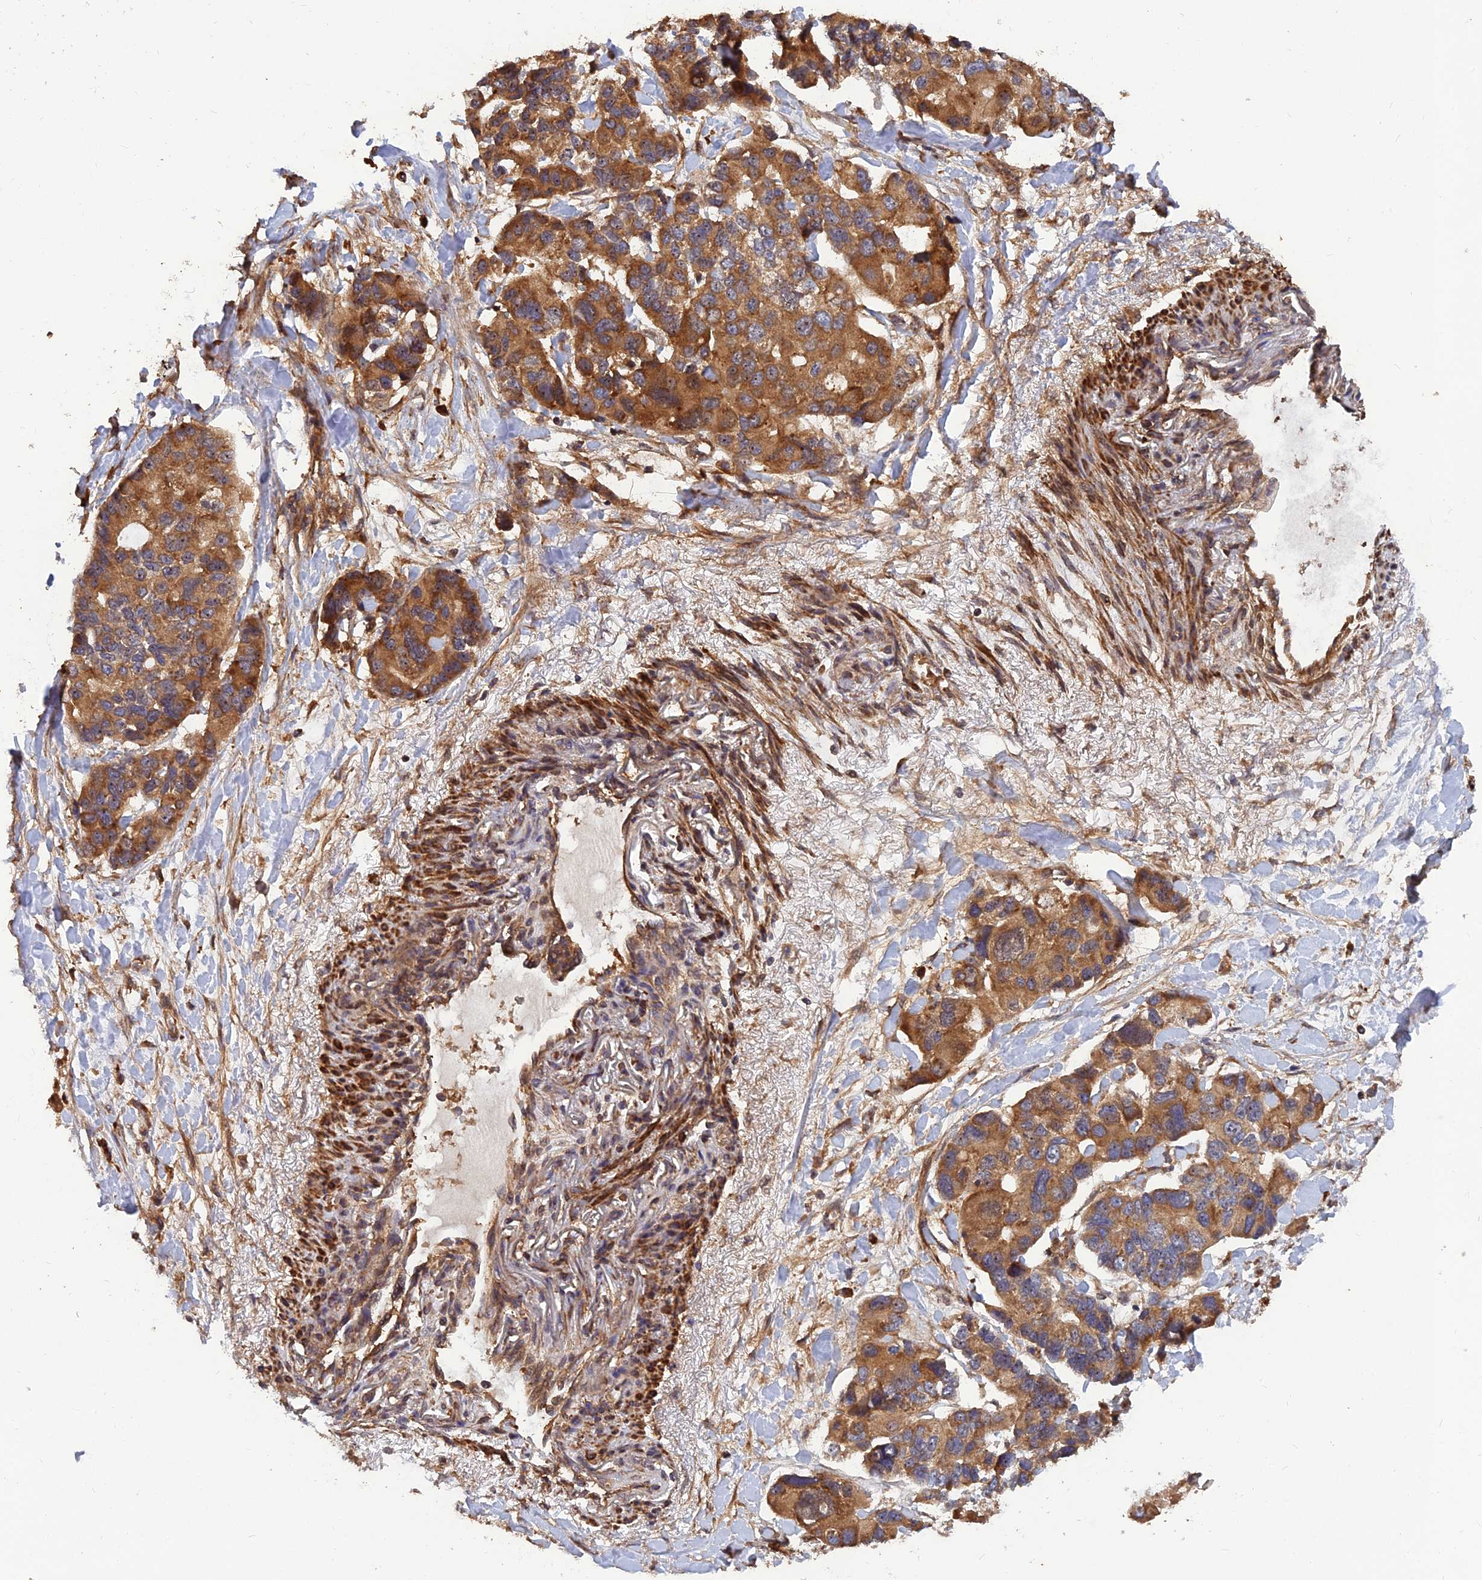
{"staining": {"intensity": "moderate", "quantity": ">75%", "location": "cytoplasmic/membranous"}, "tissue": "lung cancer", "cell_type": "Tumor cells", "image_type": "cancer", "snomed": [{"axis": "morphology", "description": "Adenocarcinoma, NOS"}, {"axis": "topography", "description": "Lung"}], "caption": "Immunohistochemistry (IHC) (DAB) staining of adenocarcinoma (lung) exhibits moderate cytoplasmic/membranous protein positivity in approximately >75% of tumor cells.", "gene": "RELCH", "patient": {"sex": "female", "age": 54}}